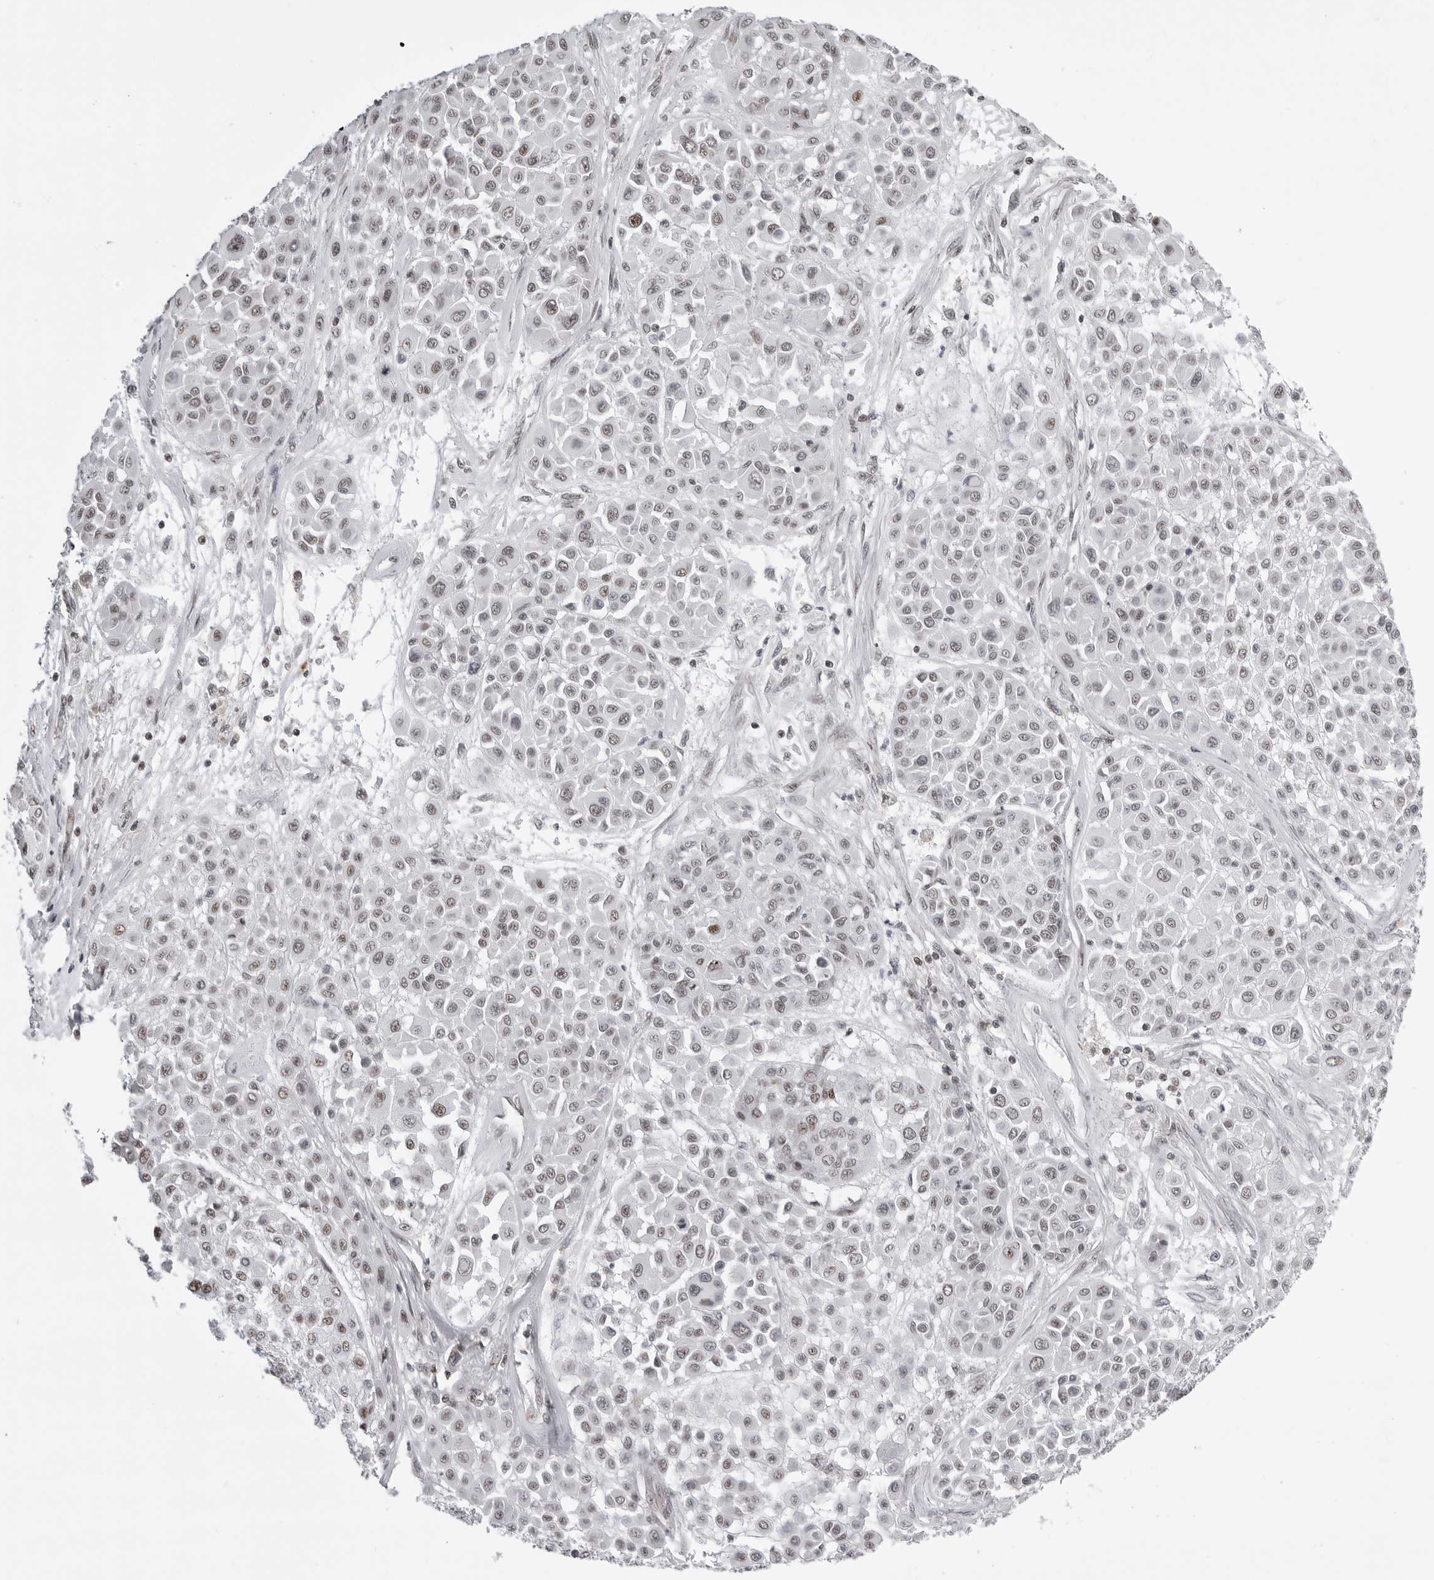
{"staining": {"intensity": "moderate", "quantity": "<25%", "location": "nuclear"}, "tissue": "melanoma", "cell_type": "Tumor cells", "image_type": "cancer", "snomed": [{"axis": "morphology", "description": "Malignant melanoma, Metastatic site"}, {"axis": "topography", "description": "Soft tissue"}], "caption": "Malignant melanoma (metastatic site) stained with IHC displays moderate nuclear positivity in about <25% of tumor cells.", "gene": "WRAP53", "patient": {"sex": "male", "age": 41}}